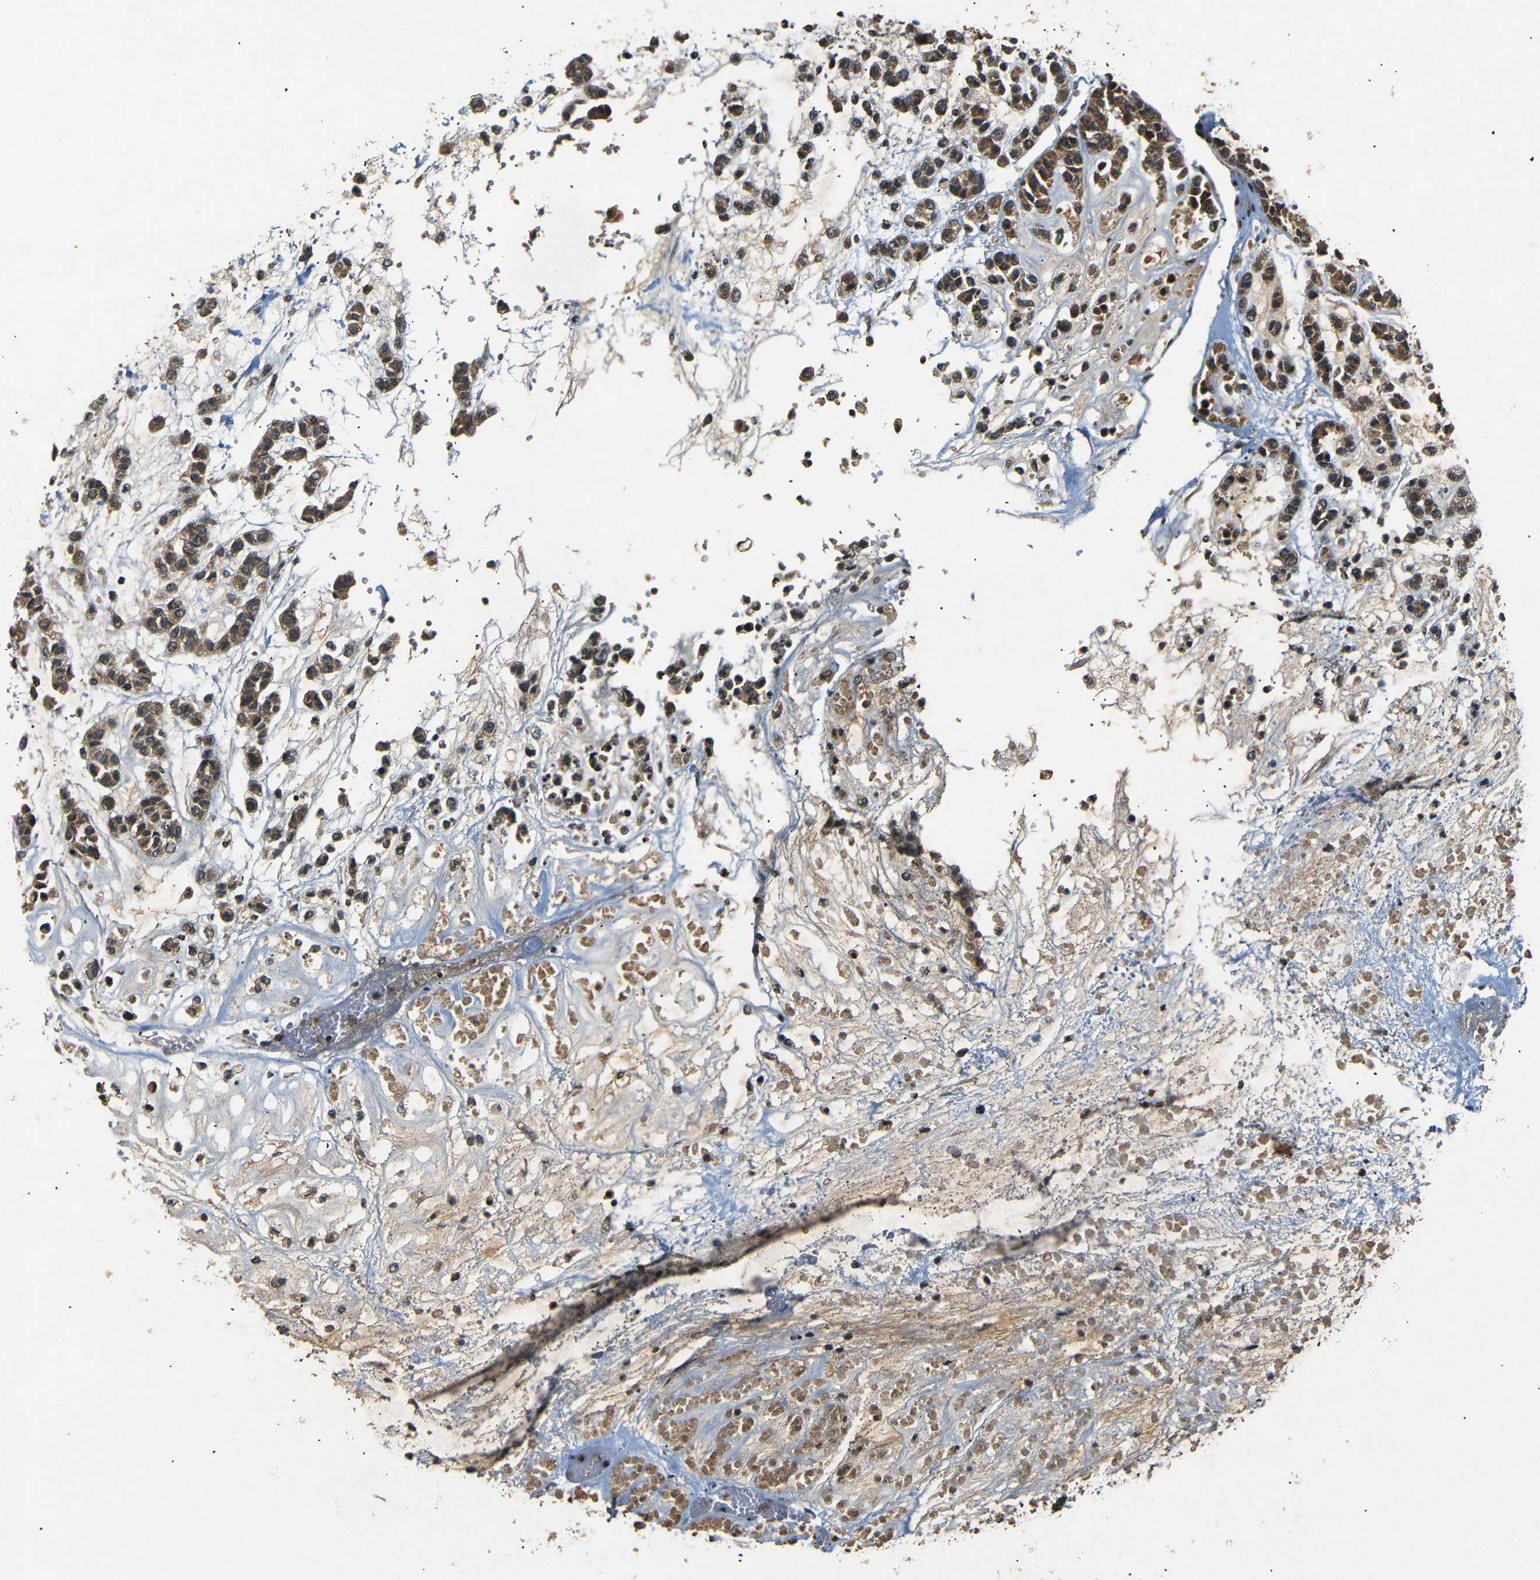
{"staining": {"intensity": "moderate", "quantity": ">75%", "location": "cytoplasmic/membranous"}, "tissue": "head and neck cancer", "cell_type": "Tumor cells", "image_type": "cancer", "snomed": [{"axis": "morphology", "description": "Adenocarcinoma, NOS"}, {"axis": "morphology", "description": "Adenoma, NOS"}, {"axis": "topography", "description": "Head-Neck"}], "caption": "Brown immunohistochemical staining in head and neck cancer displays moderate cytoplasmic/membranous positivity in approximately >75% of tumor cells. (DAB (3,3'-diaminobenzidine) = brown stain, brightfield microscopy at high magnification).", "gene": "TANK", "patient": {"sex": "female", "age": 55}}